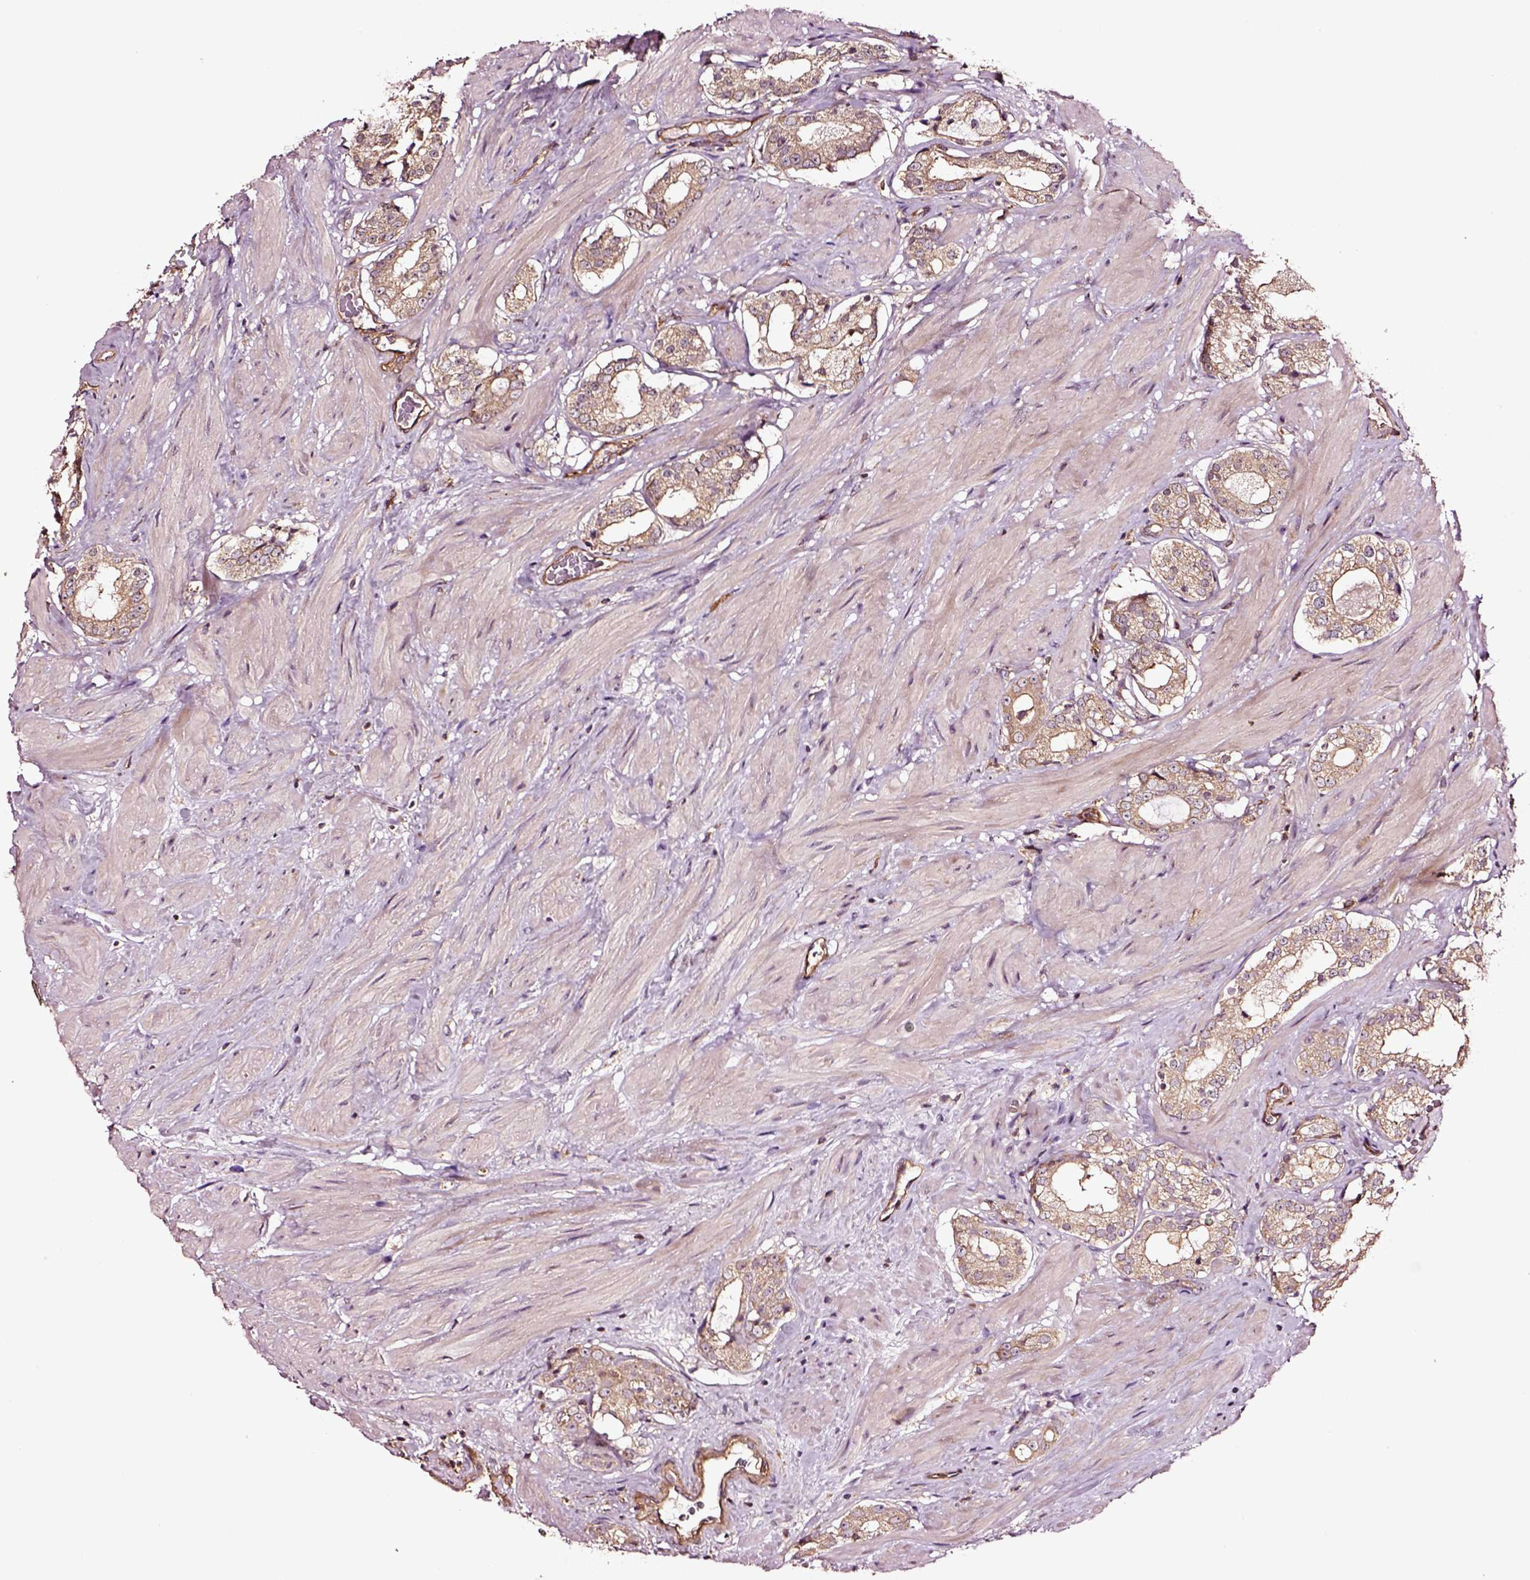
{"staining": {"intensity": "moderate", "quantity": ">75%", "location": "cytoplasmic/membranous"}, "tissue": "prostate cancer", "cell_type": "Tumor cells", "image_type": "cancer", "snomed": [{"axis": "morphology", "description": "Adenocarcinoma, Low grade"}, {"axis": "topography", "description": "Prostate"}], "caption": "About >75% of tumor cells in human prostate low-grade adenocarcinoma demonstrate moderate cytoplasmic/membranous protein positivity as visualized by brown immunohistochemical staining.", "gene": "RASSF5", "patient": {"sex": "male", "age": 60}}